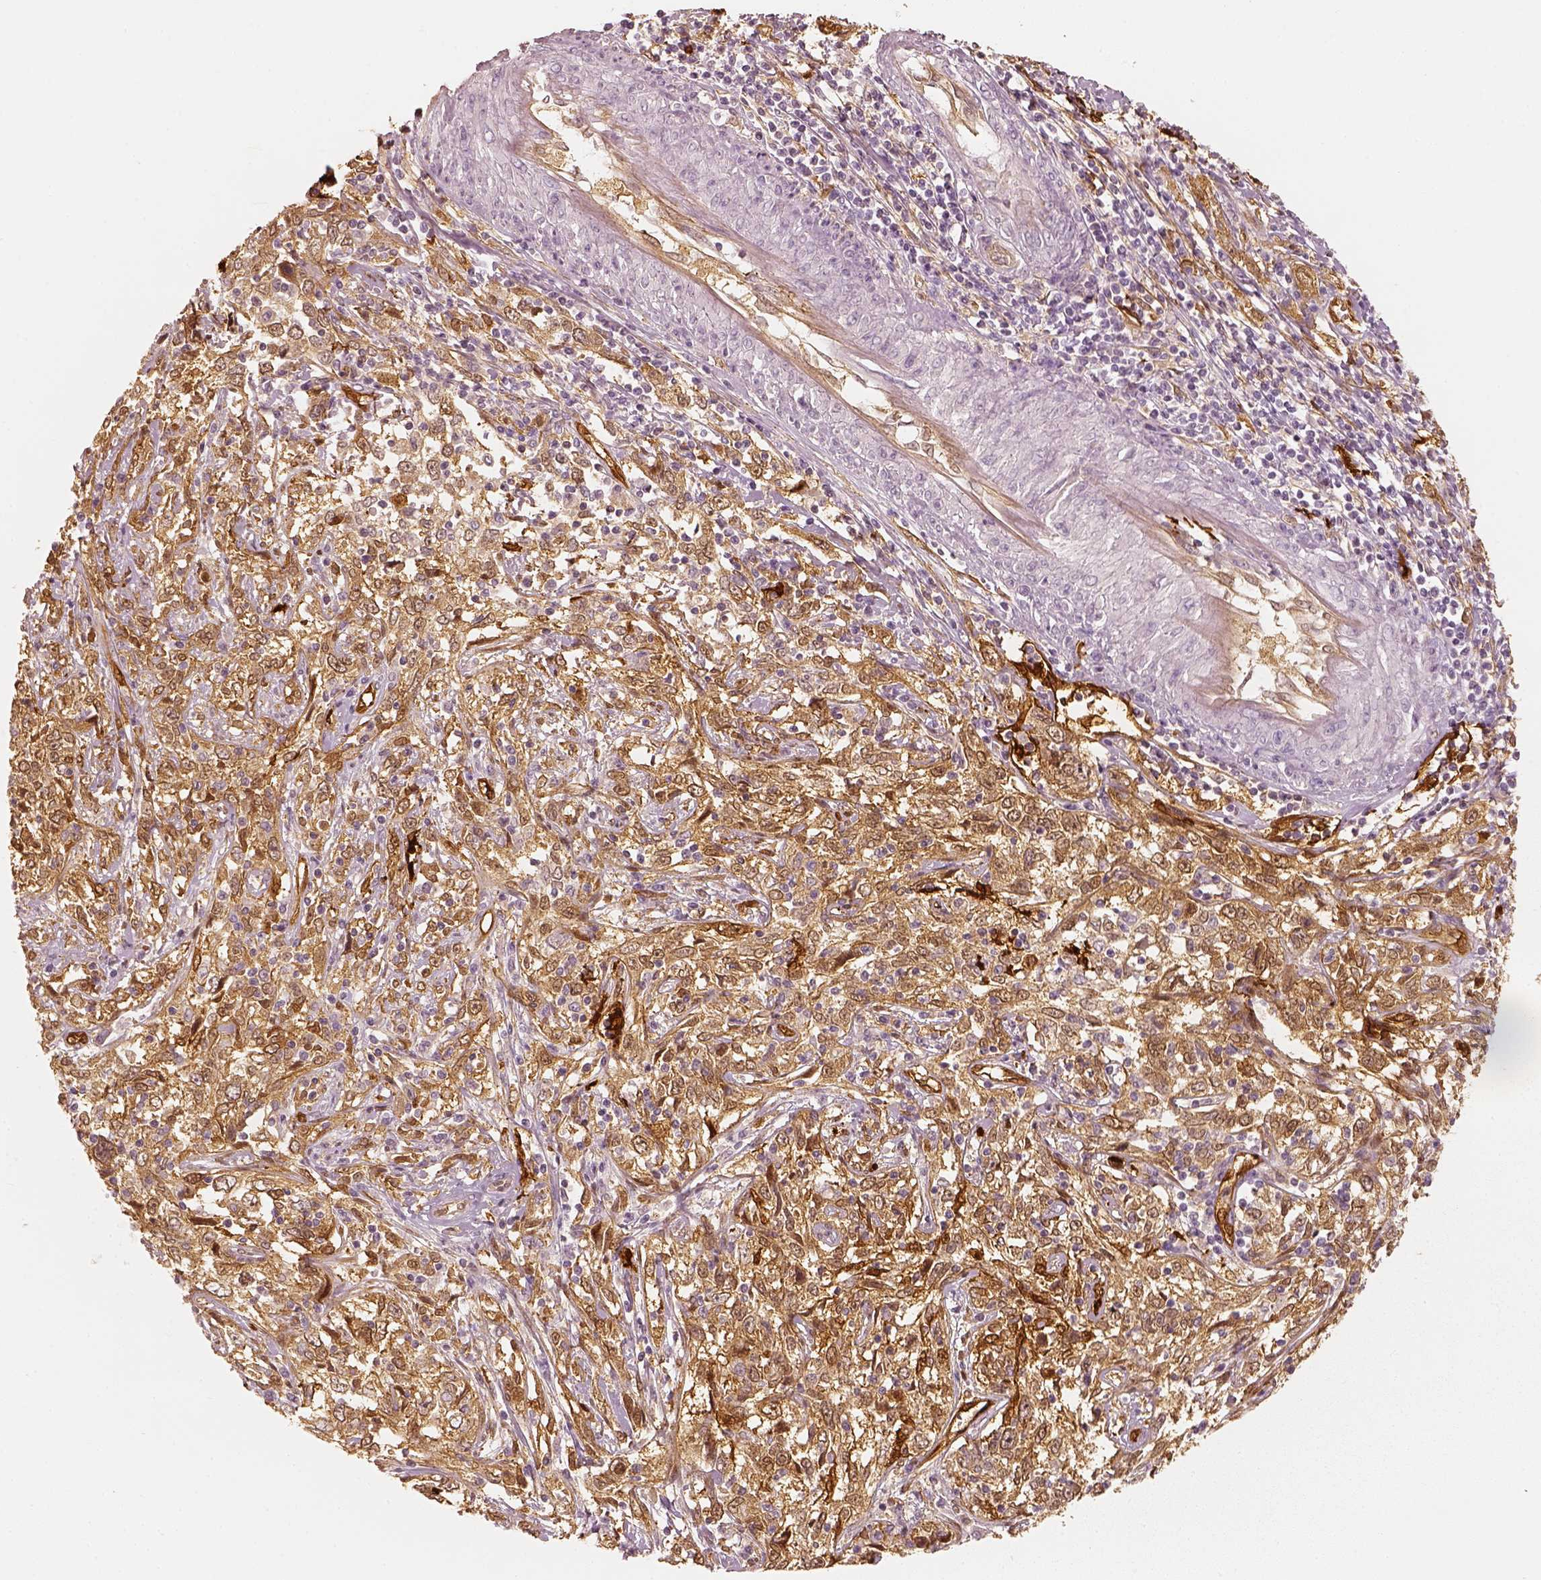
{"staining": {"intensity": "strong", "quantity": ">75%", "location": "cytoplasmic/membranous"}, "tissue": "cervical cancer", "cell_type": "Tumor cells", "image_type": "cancer", "snomed": [{"axis": "morphology", "description": "Adenocarcinoma, NOS"}, {"axis": "topography", "description": "Cervix"}], "caption": "Cervical cancer stained with a brown dye exhibits strong cytoplasmic/membranous positive staining in approximately >75% of tumor cells.", "gene": "FSCN1", "patient": {"sex": "female", "age": 40}}